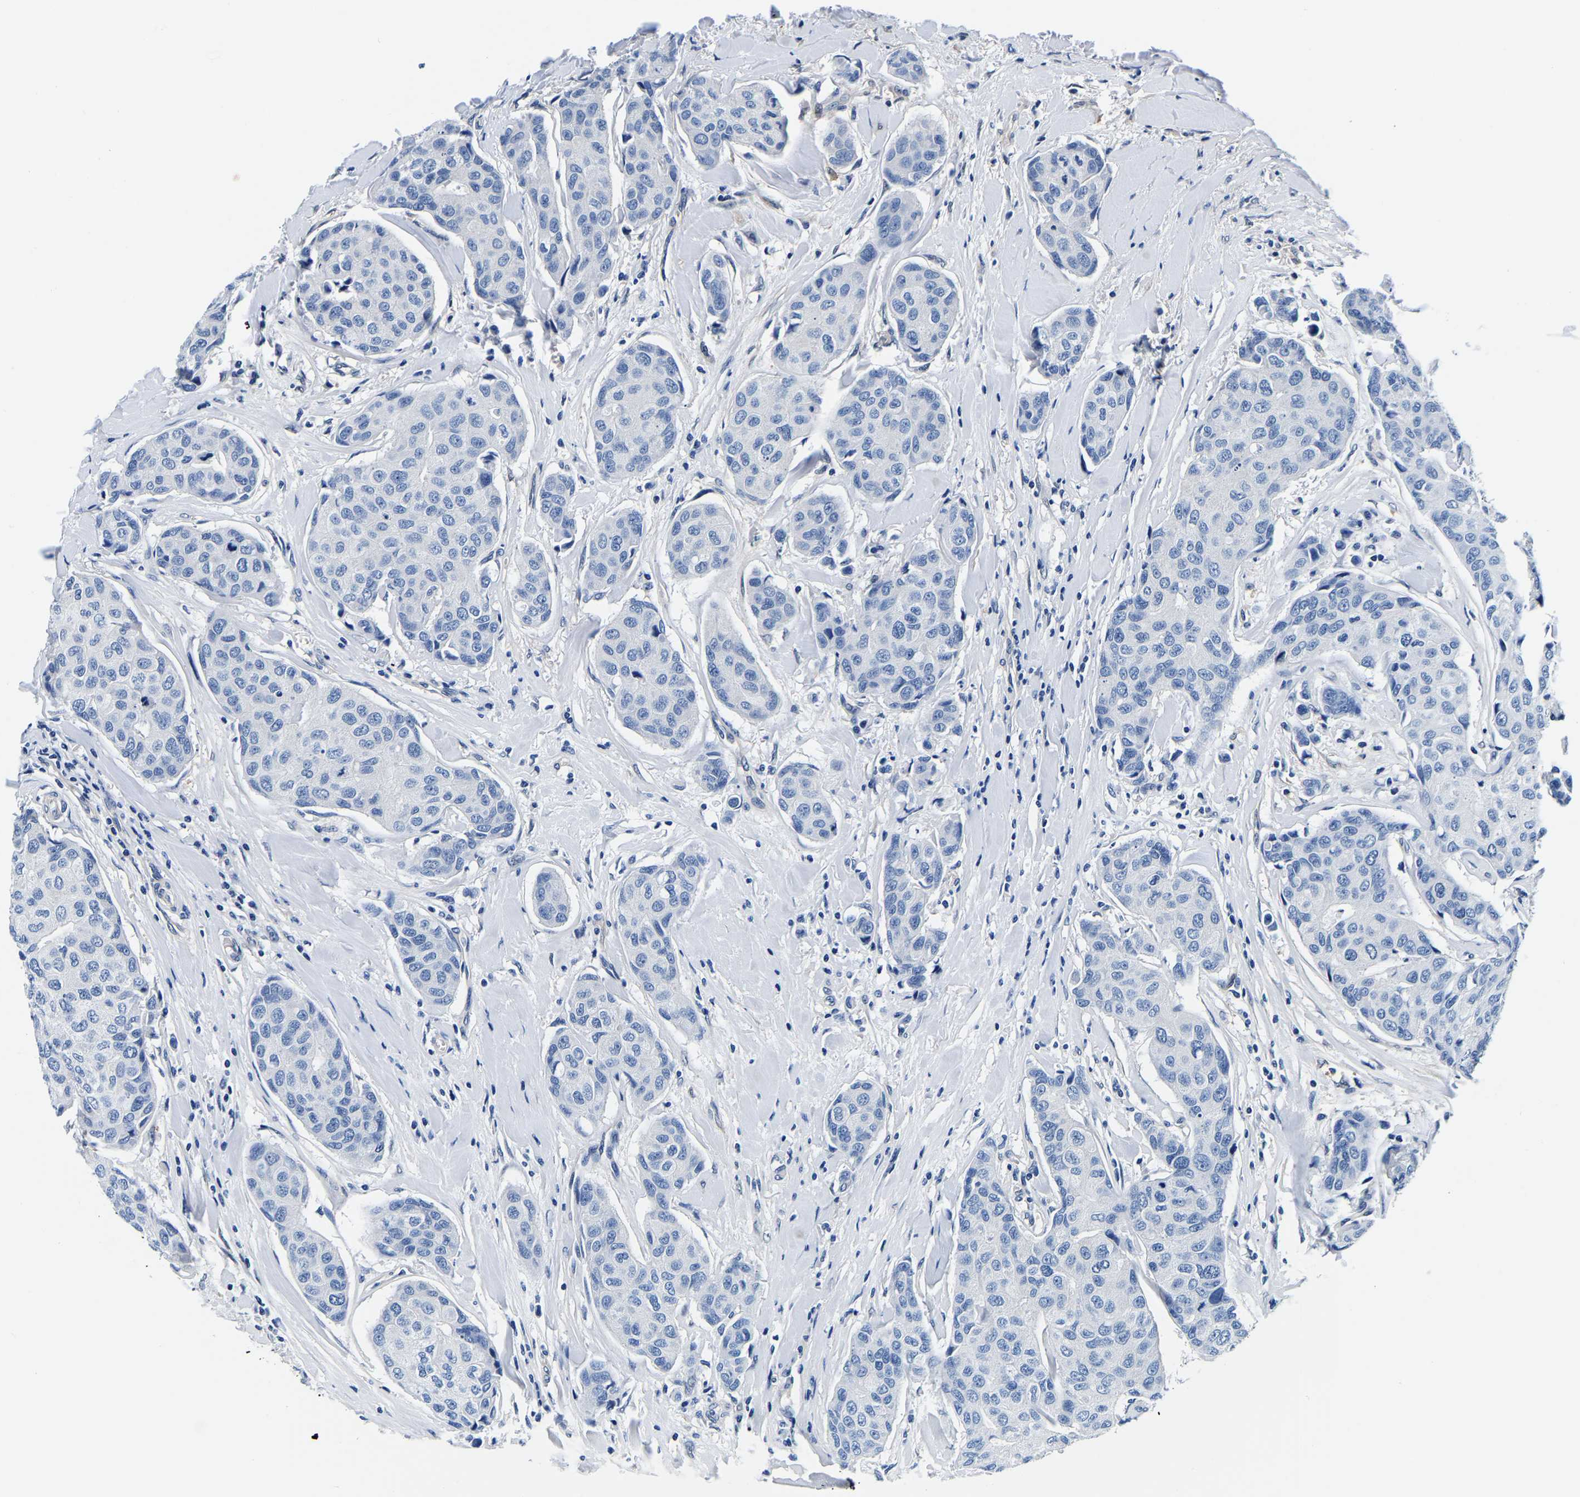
{"staining": {"intensity": "negative", "quantity": "none", "location": "none"}, "tissue": "breast cancer", "cell_type": "Tumor cells", "image_type": "cancer", "snomed": [{"axis": "morphology", "description": "Duct carcinoma"}, {"axis": "topography", "description": "Breast"}], "caption": "Tumor cells are negative for brown protein staining in breast infiltrating ductal carcinoma.", "gene": "ACO1", "patient": {"sex": "female", "age": 80}}